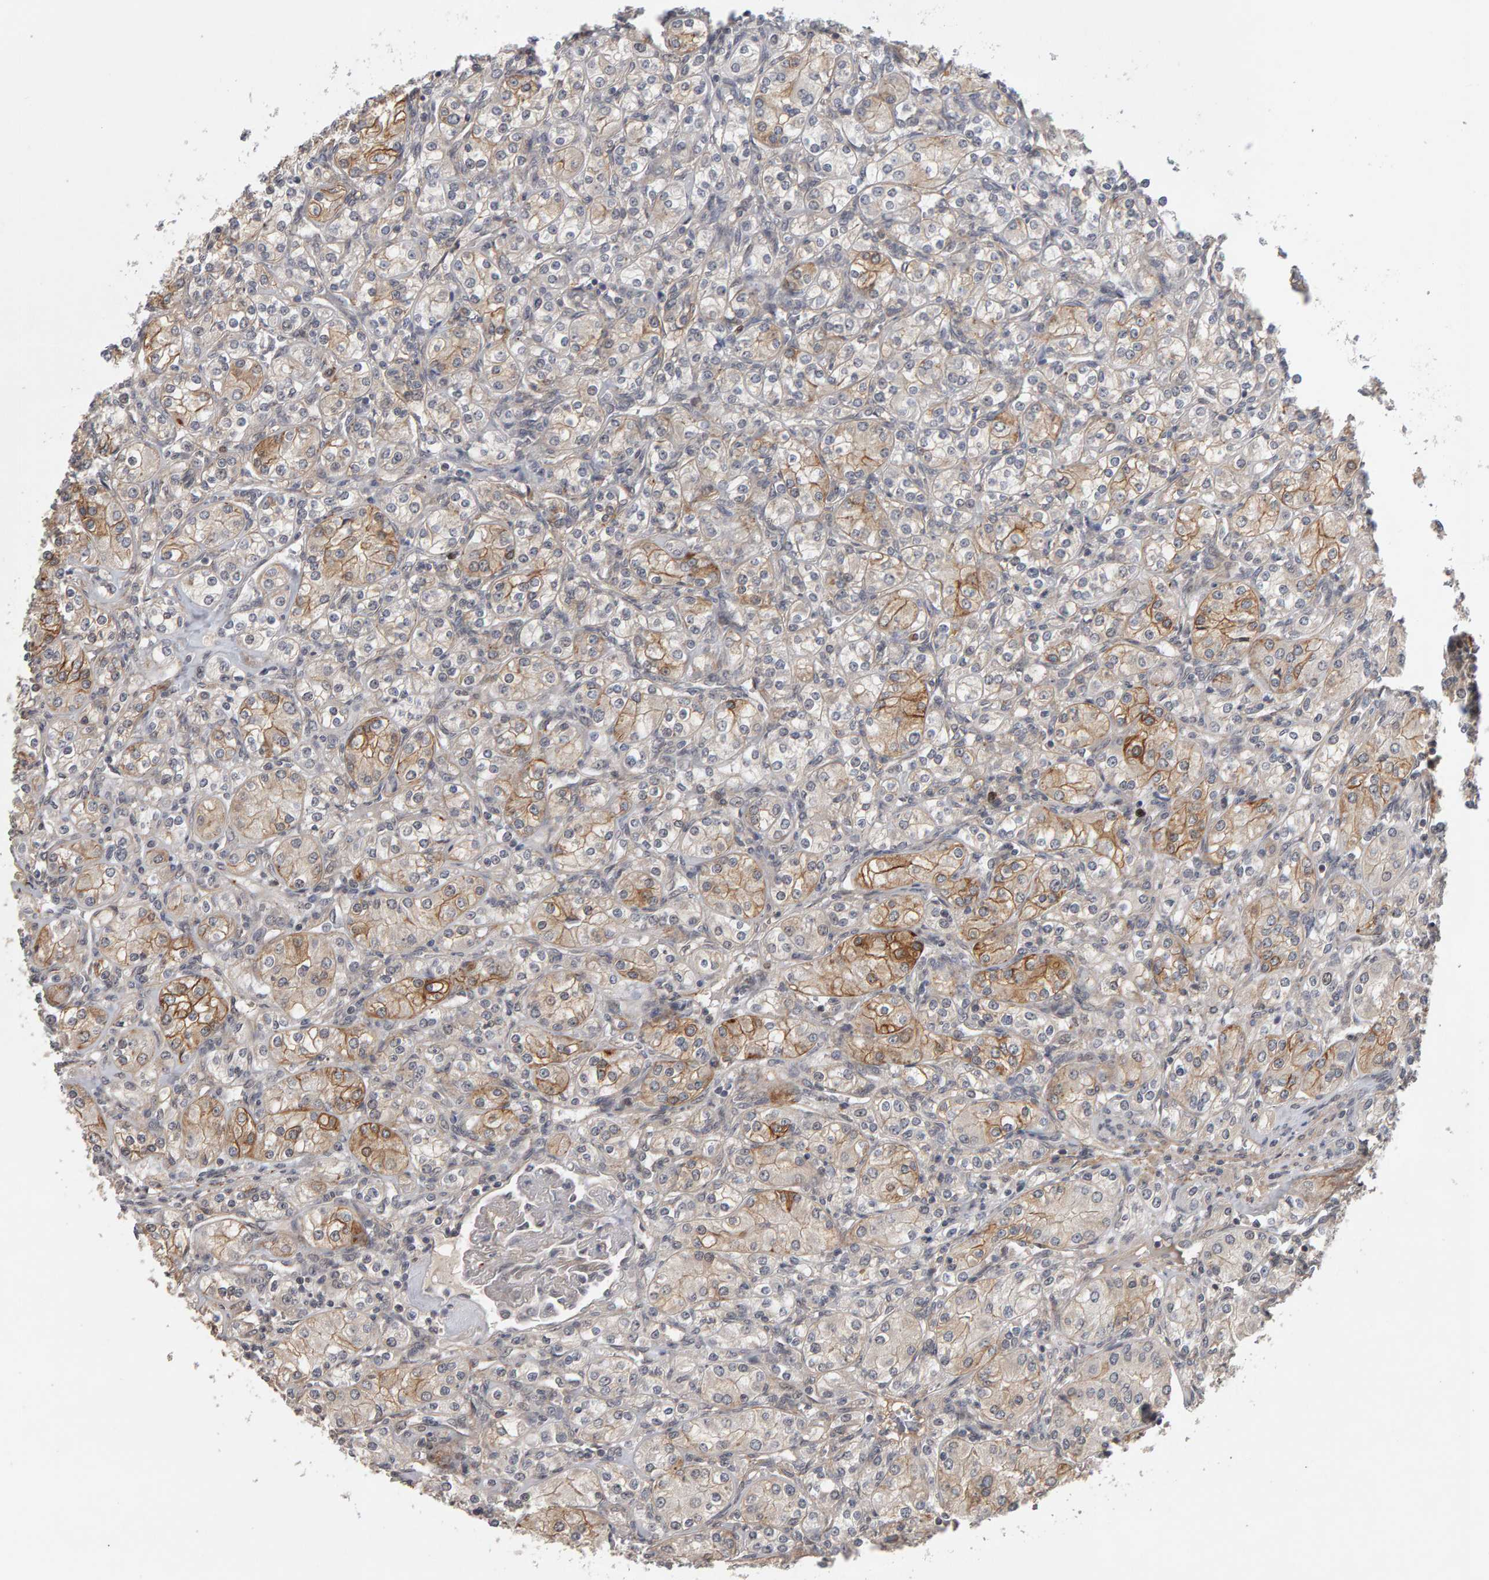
{"staining": {"intensity": "moderate", "quantity": "<25%", "location": "cytoplasmic/membranous"}, "tissue": "renal cancer", "cell_type": "Tumor cells", "image_type": "cancer", "snomed": [{"axis": "morphology", "description": "Adenocarcinoma, NOS"}, {"axis": "topography", "description": "Kidney"}], "caption": "Immunohistochemical staining of adenocarcinoma (renal) demonstrates low levels of moderate cytoplasmic/membranous protein positivity in approximately <25% of tumor cells.", "gene": "CDCA5", "patient": {"sex": "male", "age": 77}}